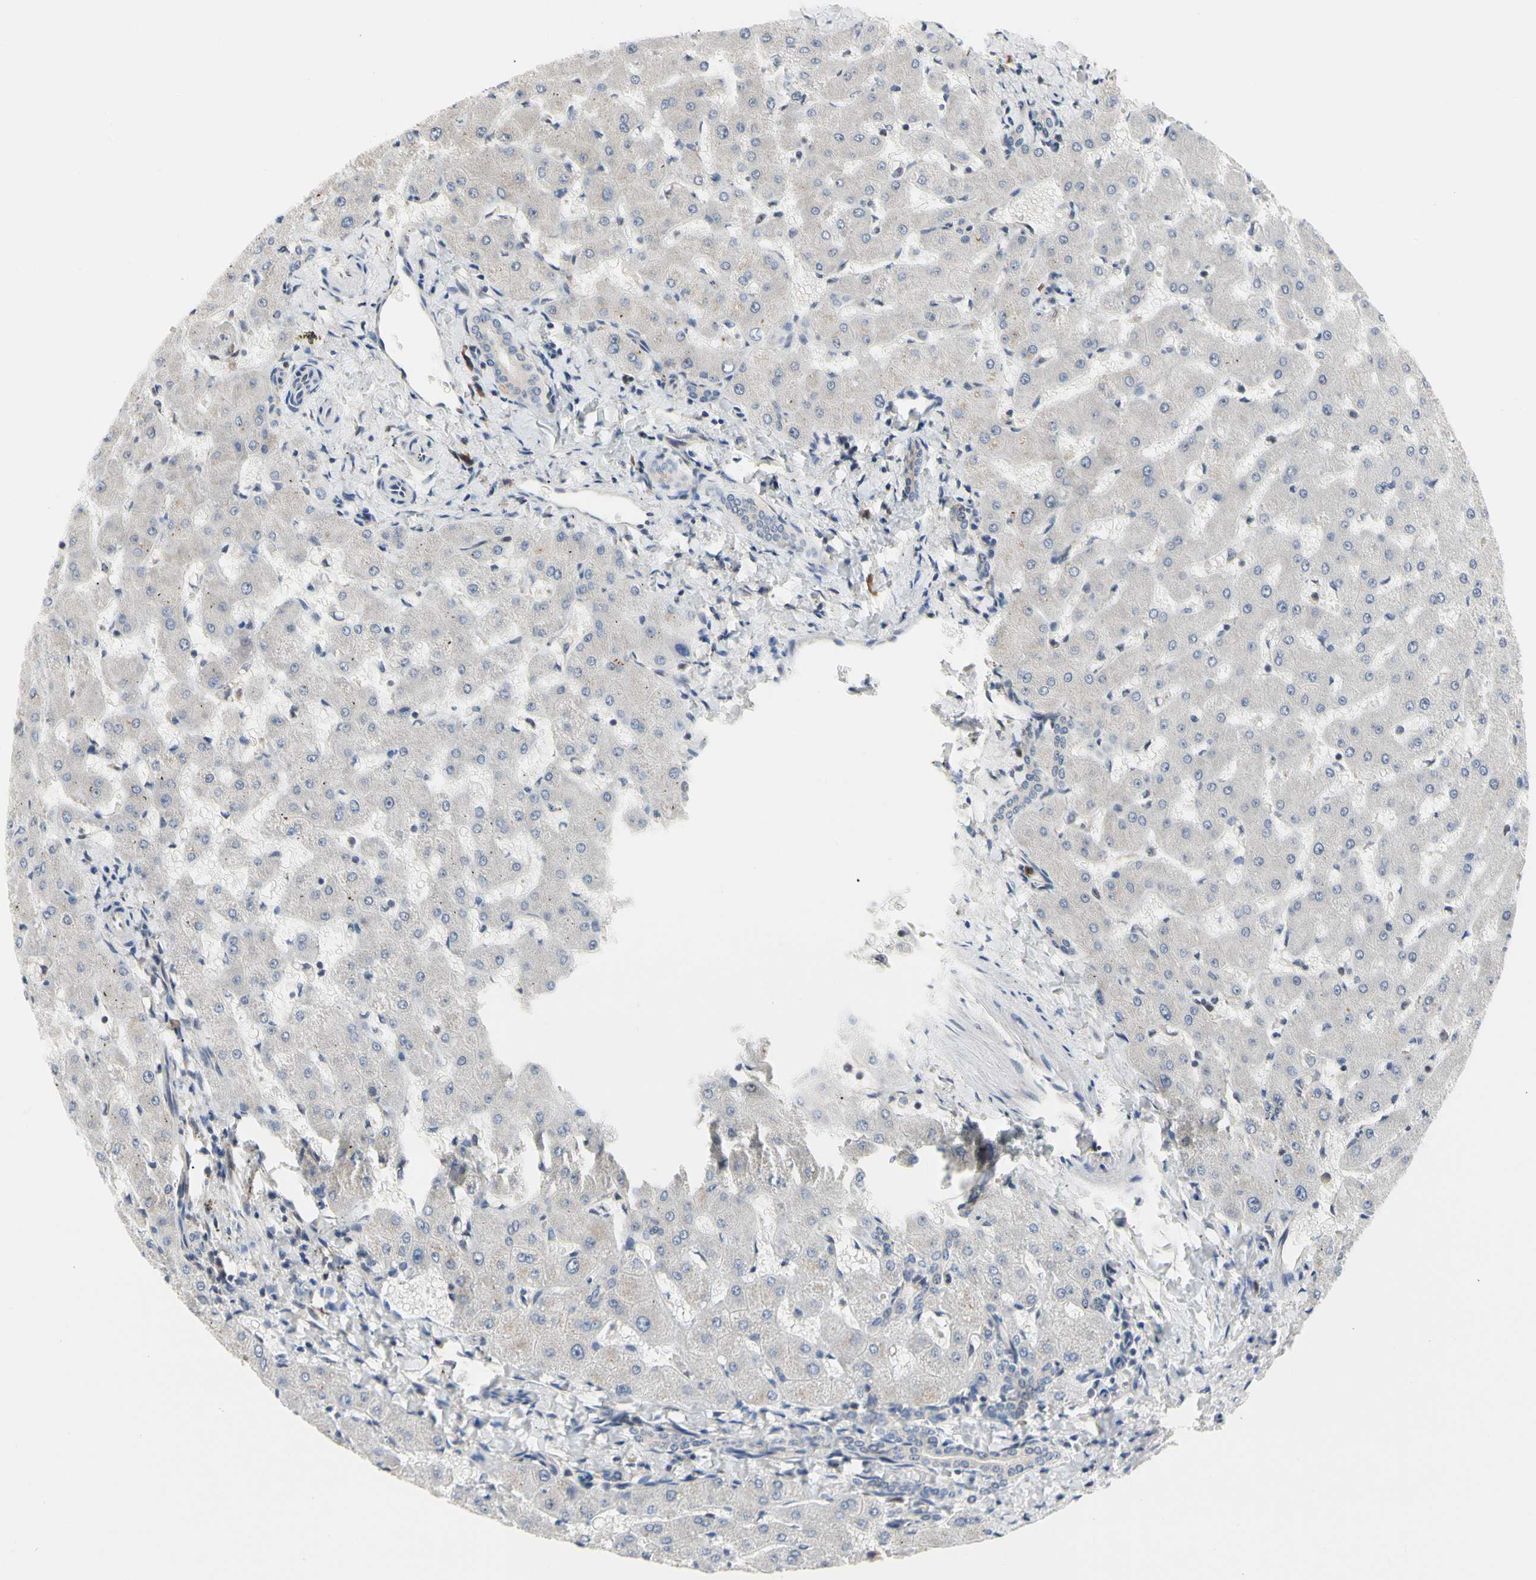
{"staining": {"intensity": "weak", "quantity": ">75%", "location": "cytoplasmic/membranous"}, "tissue": "liver", "cell_type": "Cholangiocytes", "image_type": "normal", "snomed": [{"axis": "morphology", "description": "Normal tissue, NOS"}, {"axis": "topography", "description": "Liver"}], "caption": "High-power microscopy captured an IHC photomicrograph of normal liver, revealing weak cytoplasmic/membranous staining in about >75% of cholangiocytes. The protein of interest is stained brown, and the nuclei are stained in blue (DAB IHC with brightfield microscopy, high magnification).", "gene": "CDK5", "patient": {"sex": "female", "age": 63}}